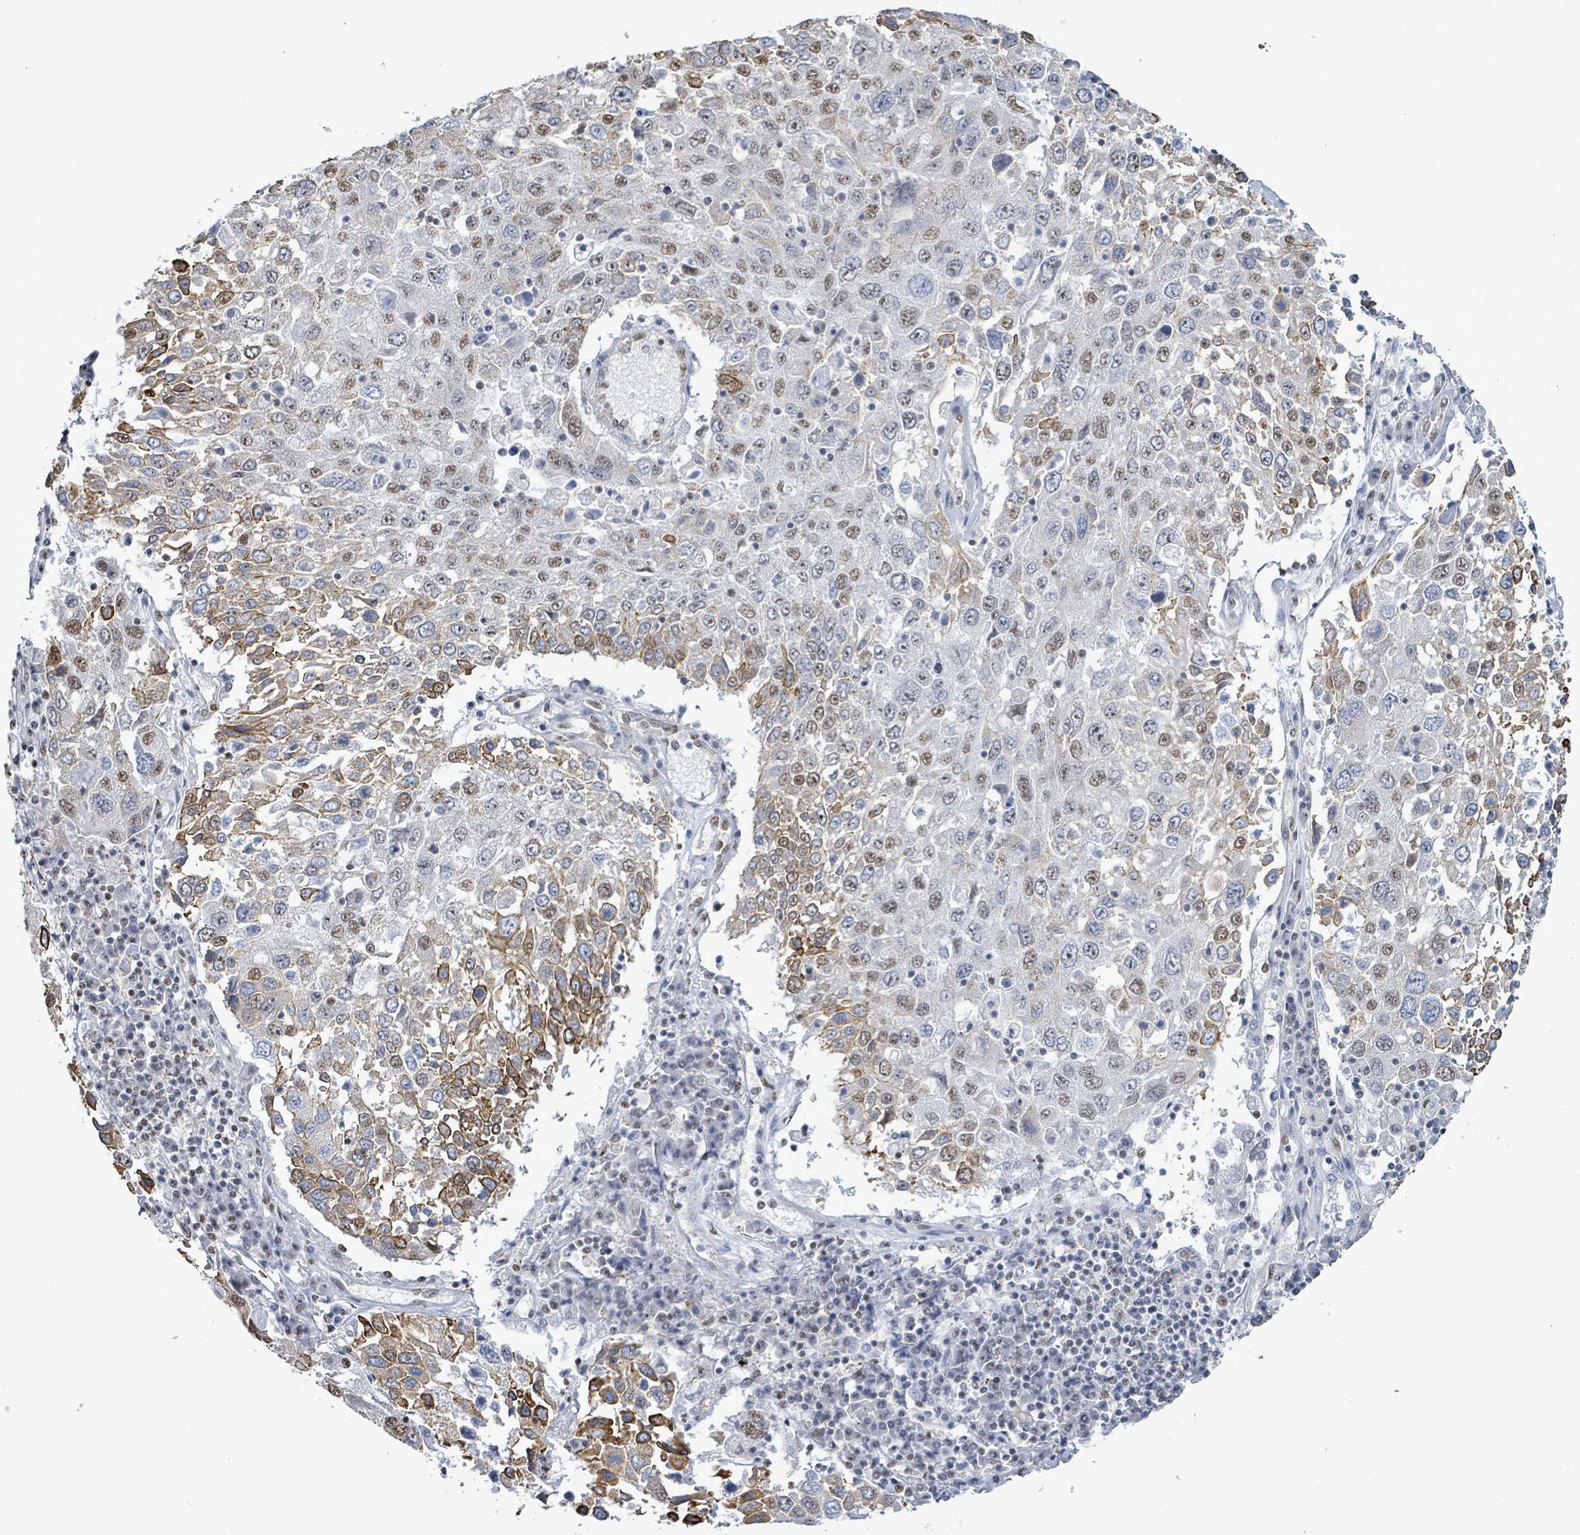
{"staining": {"intensity": "moderate", "quantity": "<25%", "location": "cytoplasmic/membranous,nuclear"}, "tissue": "lung cancer", "cell_type": "Tumor cells", "image_type": "cancer", "snomed": [{"axis": "morphology", "description": "Squamous cell carcinoma, NOS"}, {"axis": "topography", "description": "Lung"}], "caption": "Human lung squamous cell carcinoma stained with a protein marker reveals moderate staining in tumor cells.", "gene": "SAMD14", "patient": {"sex": "male", "age": 65}}